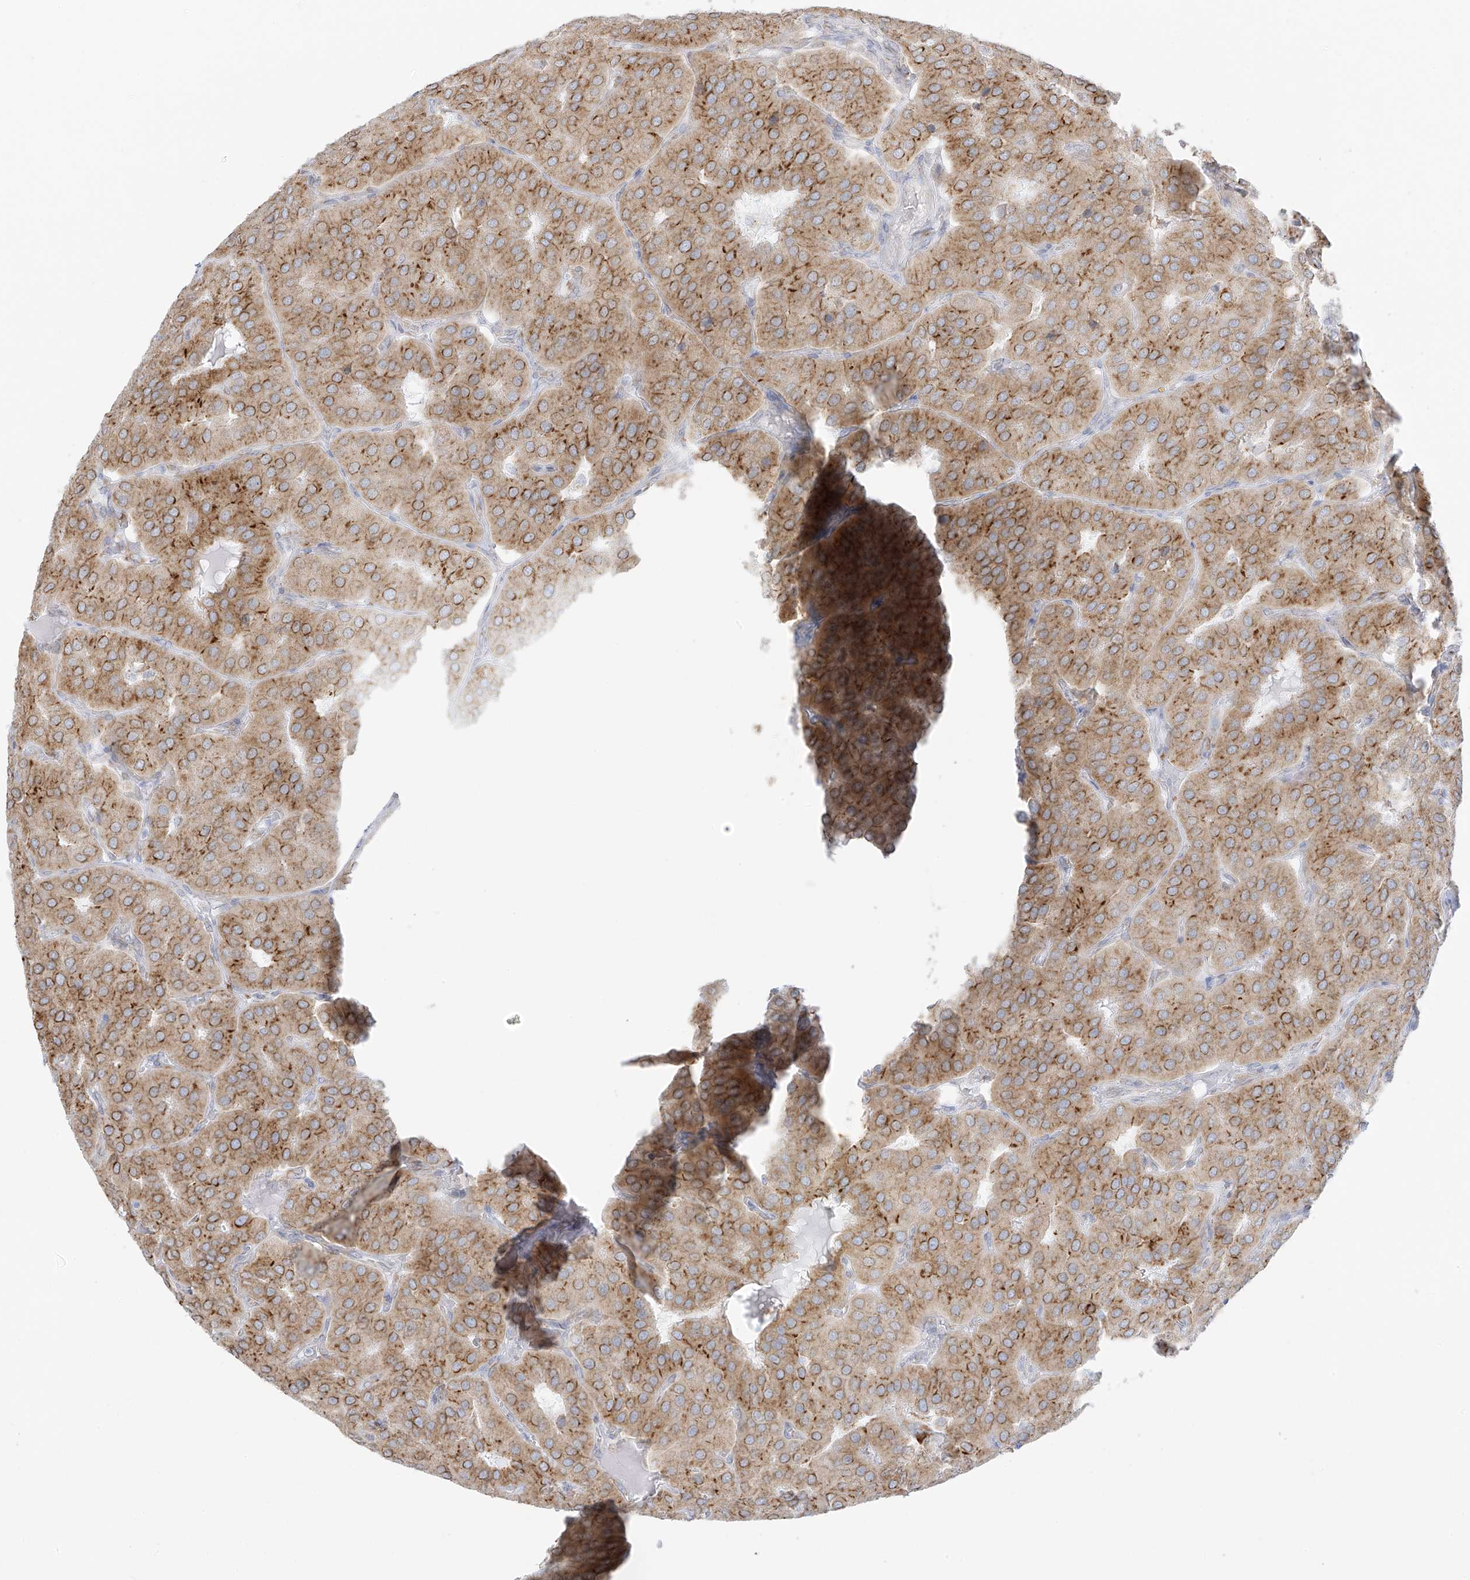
{"staining": {"intensity": "moderate", "quantity": ">75%", "location": "cytoplasmic/membranous"}, "tissue": "parathyroid gland", "cell_type": "Glandular cells", "image_type": "normal", "snomed": [{"axis": "morphology", "description": "Normal tissue, NOS"}, {"axis": "morphology", "description": "Adenoma, NOS"}, {"axis": "topography", "description": "Parathyroid gland"}], "caption": "Parathyroid gland was stained to show a protein in brown. There is medium levels of moderate cytoplasmic/membranous staining in approximately >75% of glandular cells. (DAB IHC, brown staining for protein, blue staining for nuclei).", "gene": "LRRC59", "patient": {"sex": "female", "age": 86}}